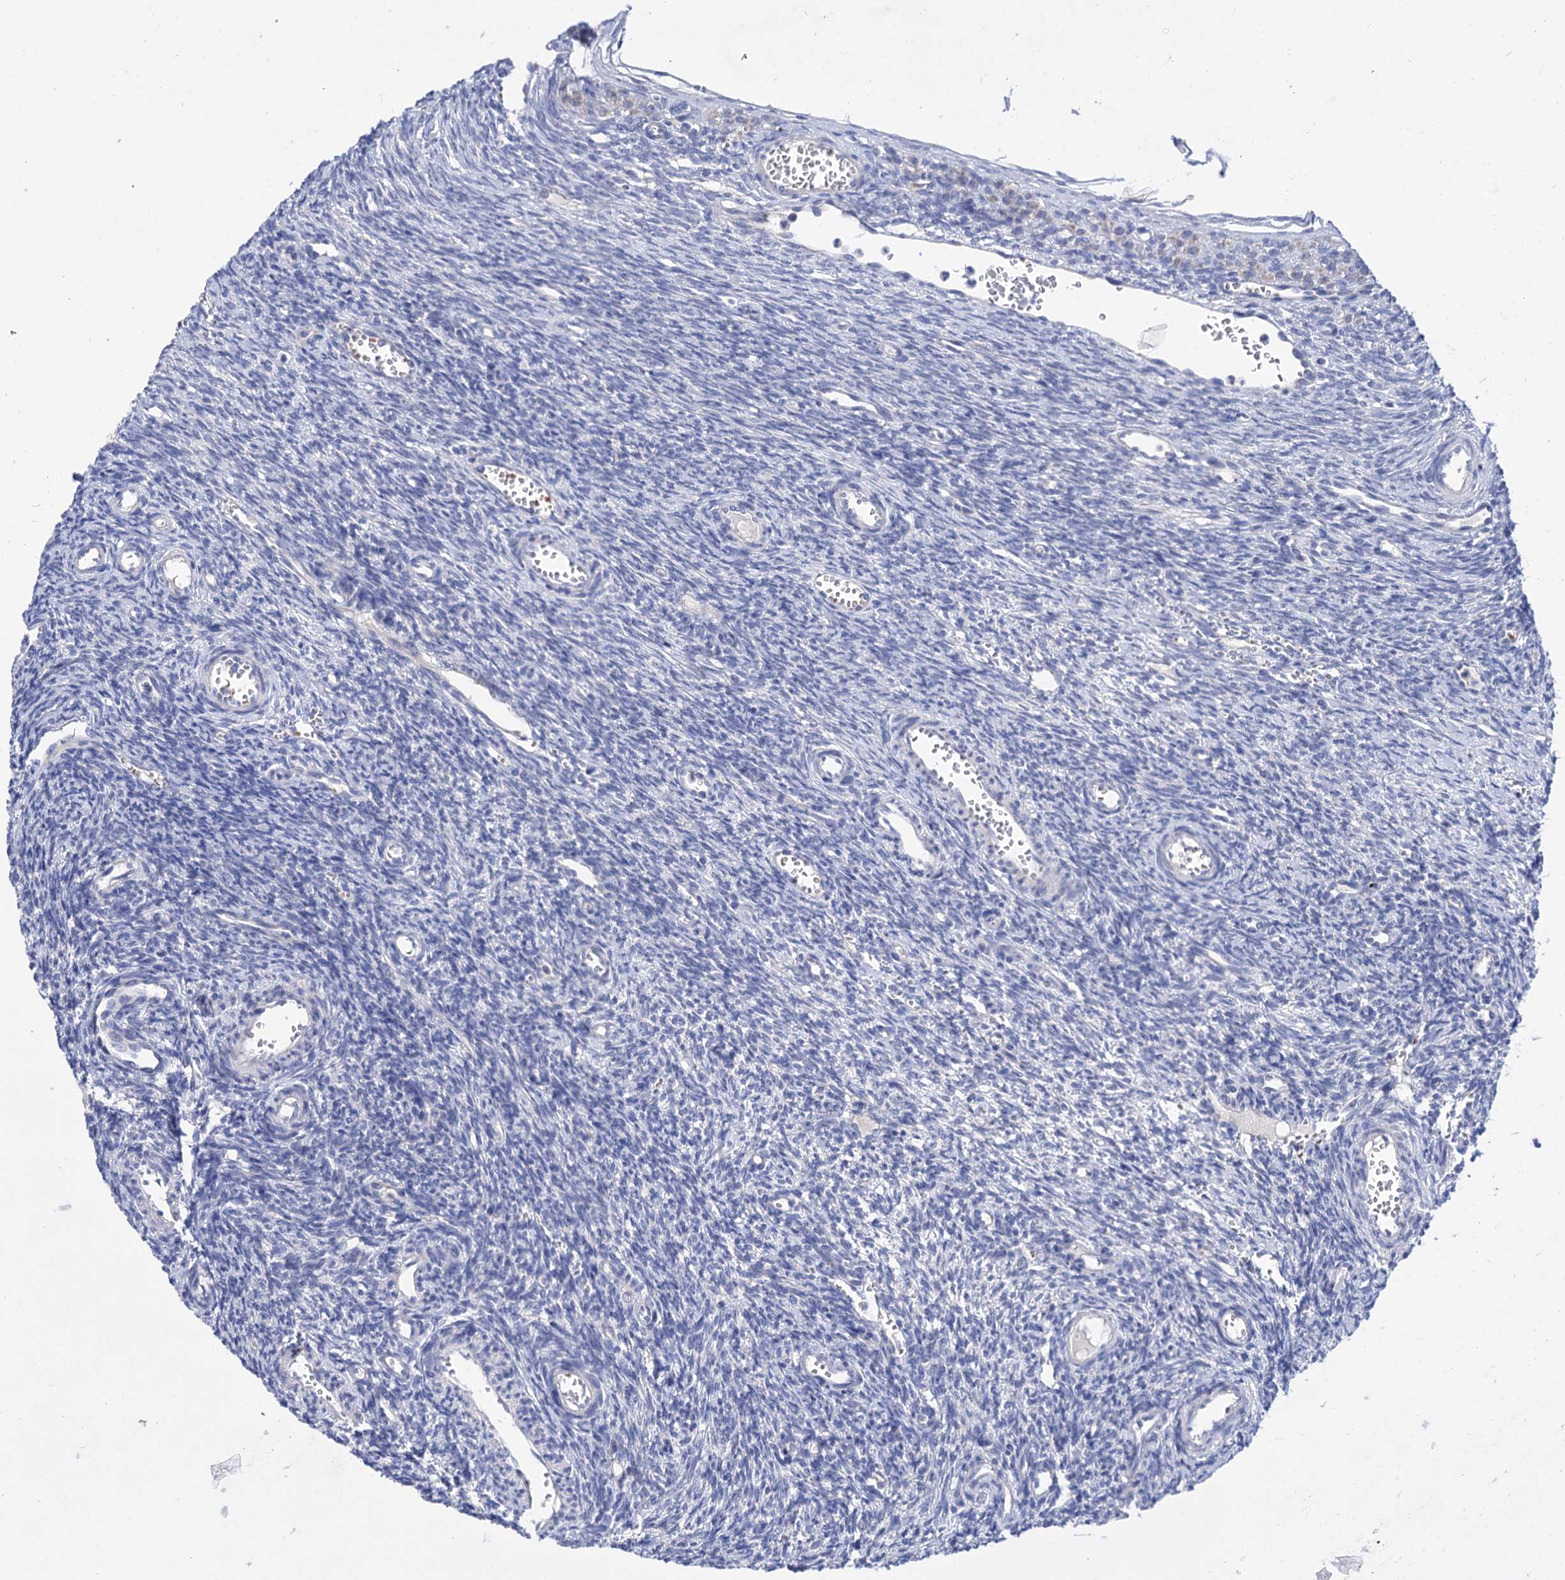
{"staining": {"intensity": "negative", "quantity": "none", "location": "none"}, "tissue": "ovary", "cell_type": "Ovarian stroma cells", "image_type": "normal", "snomed": [{"axis": "morphology", "description": "Normal tissue, NOS"}, {"axis": "topography", "description": "Ovary"}], "caption": "Image shows no protein staining in ovarian stroma cells of benign ovary. (DAB IHC visualized using brightfield microscopy, high magnification).", "gene": "YARS2", "patient": {"sex": "female", "age": 39}}